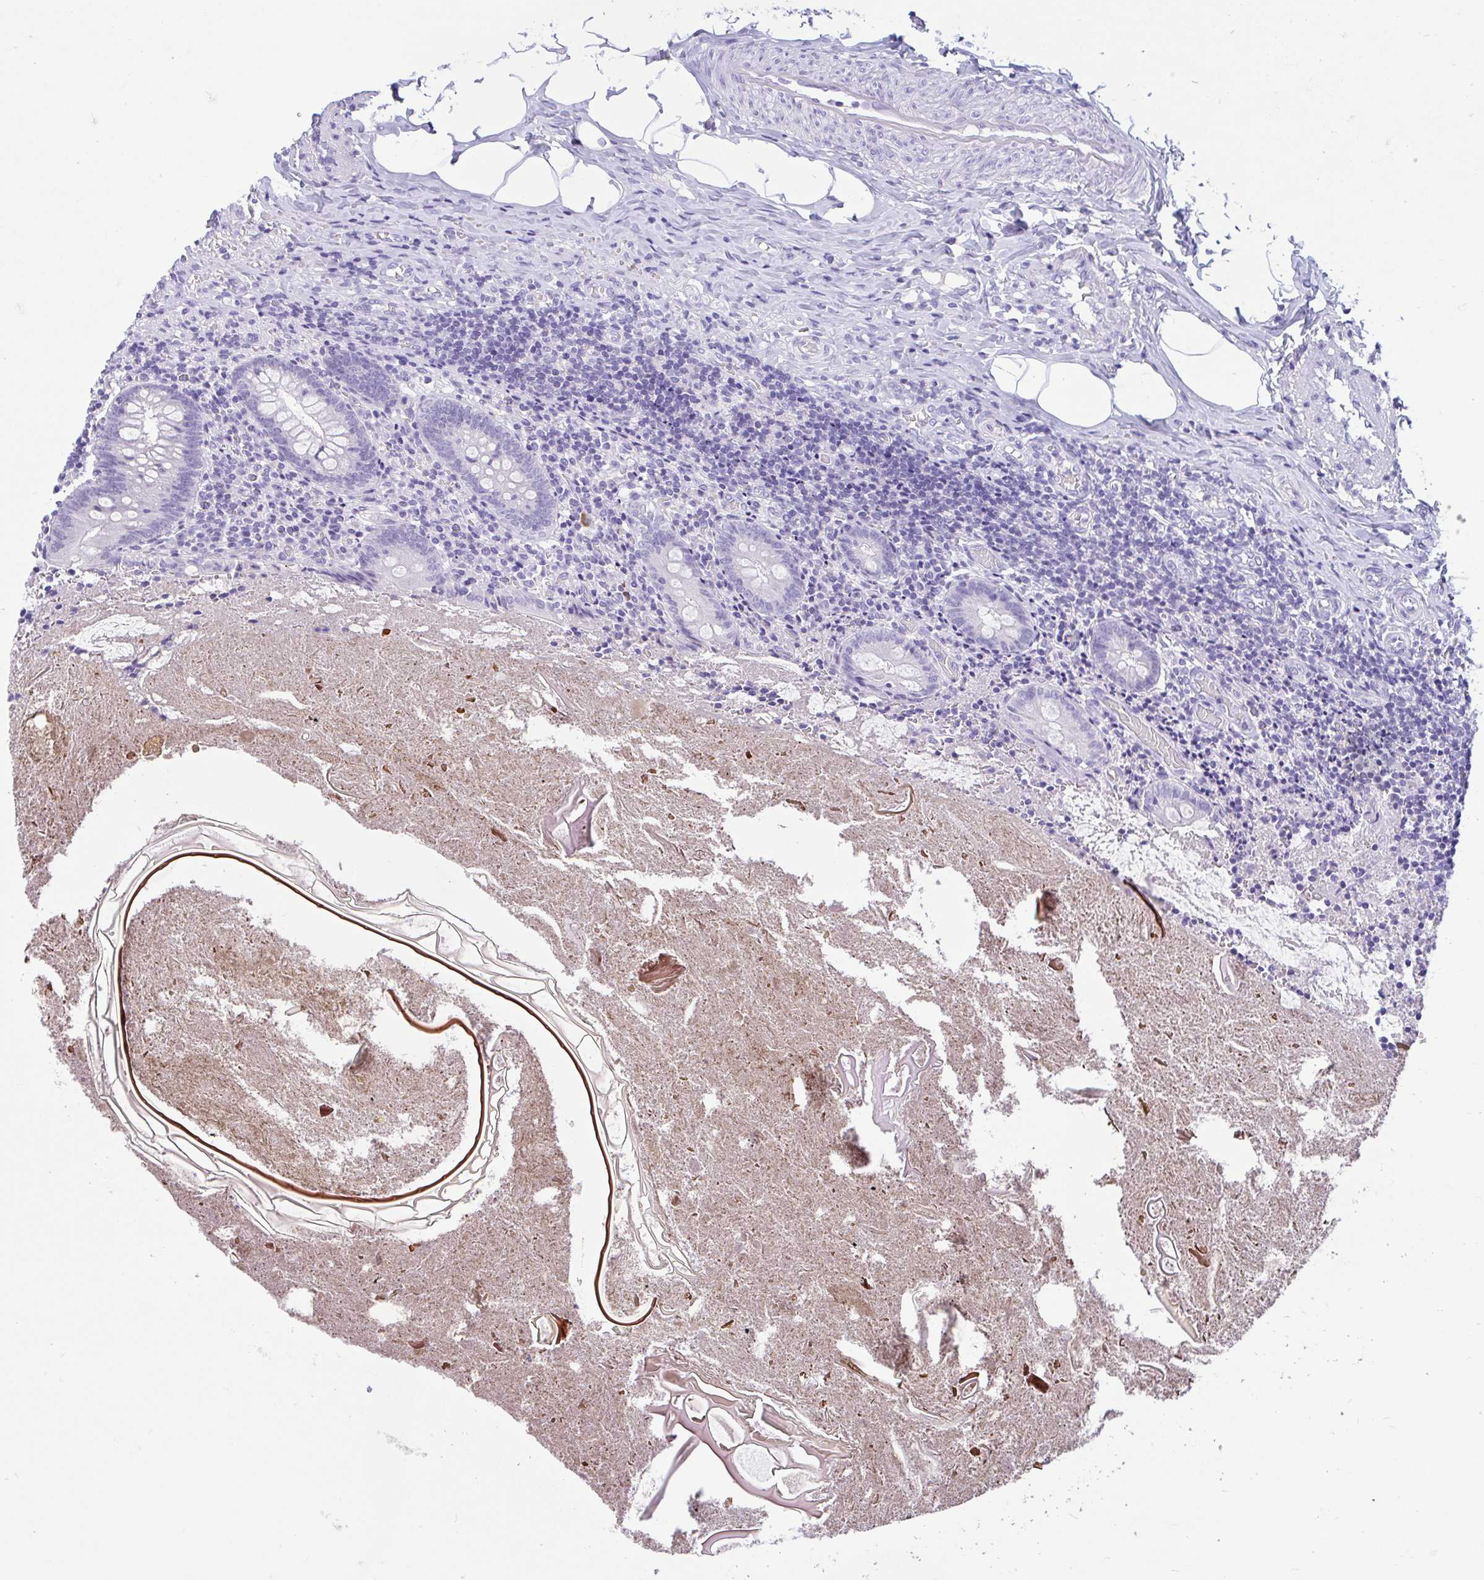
{"staining": {"intensity": "negative", "quantity": "none", "location": "none"}, "tissue": "appendix", "cell_type": "Glandular cells", "image_type": "normal", "snomed": [{"axis": "morphology", "description": "Normal tissue, NOS"}, {"axis": "topography", "description": "Appendix"}], "caption": "DAB immunohistochemical staining of normal appendix exhibits no significant expression in glandular cells. The staining is performed using DAB (3,3'-diaminobenzidine) brown chromogen with nuclei counter-stained in using hematoxylin.", "gene": "ZNF319", "patient": {"sex": "female", "age": 17}}